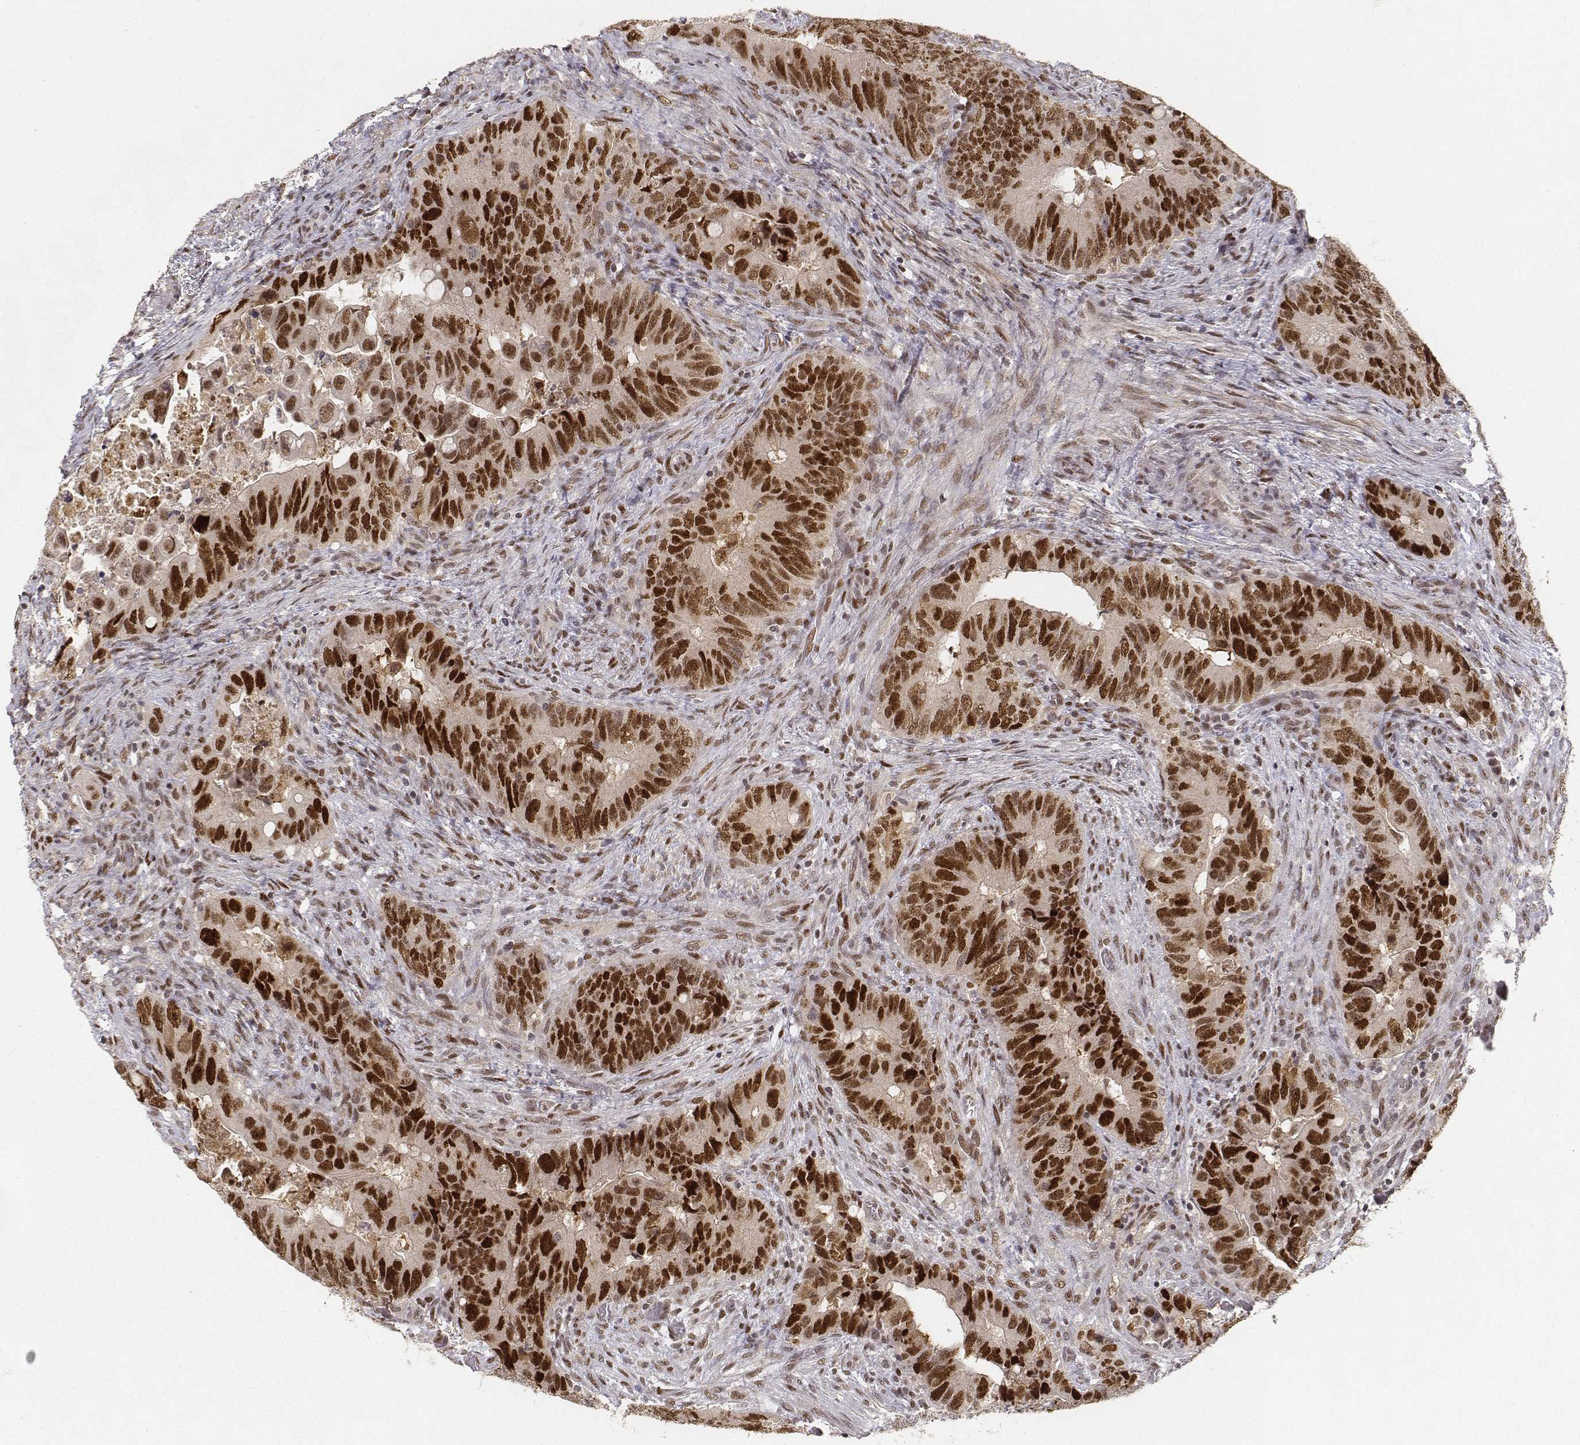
{"staining": {"intensity": "strong", "quantity": ">75%", "location": "nuclear"}, "tissue": "colorectal cancer", "cell_type": "Tumor cells", "image_type": "cancer", "snomed": [{"axis": "morphology", "description": "Adenocarcinoma, NOS"}, {"axis": "topography", "description": "Rectum"}], "caption": "IHC of adenocarcinoma (colorectal) exhibits high levels of strong nuclear expression in about >75% of tumor cells.", "gene": "FANCD2", "patient": {"sex": "male", "age": 78}}